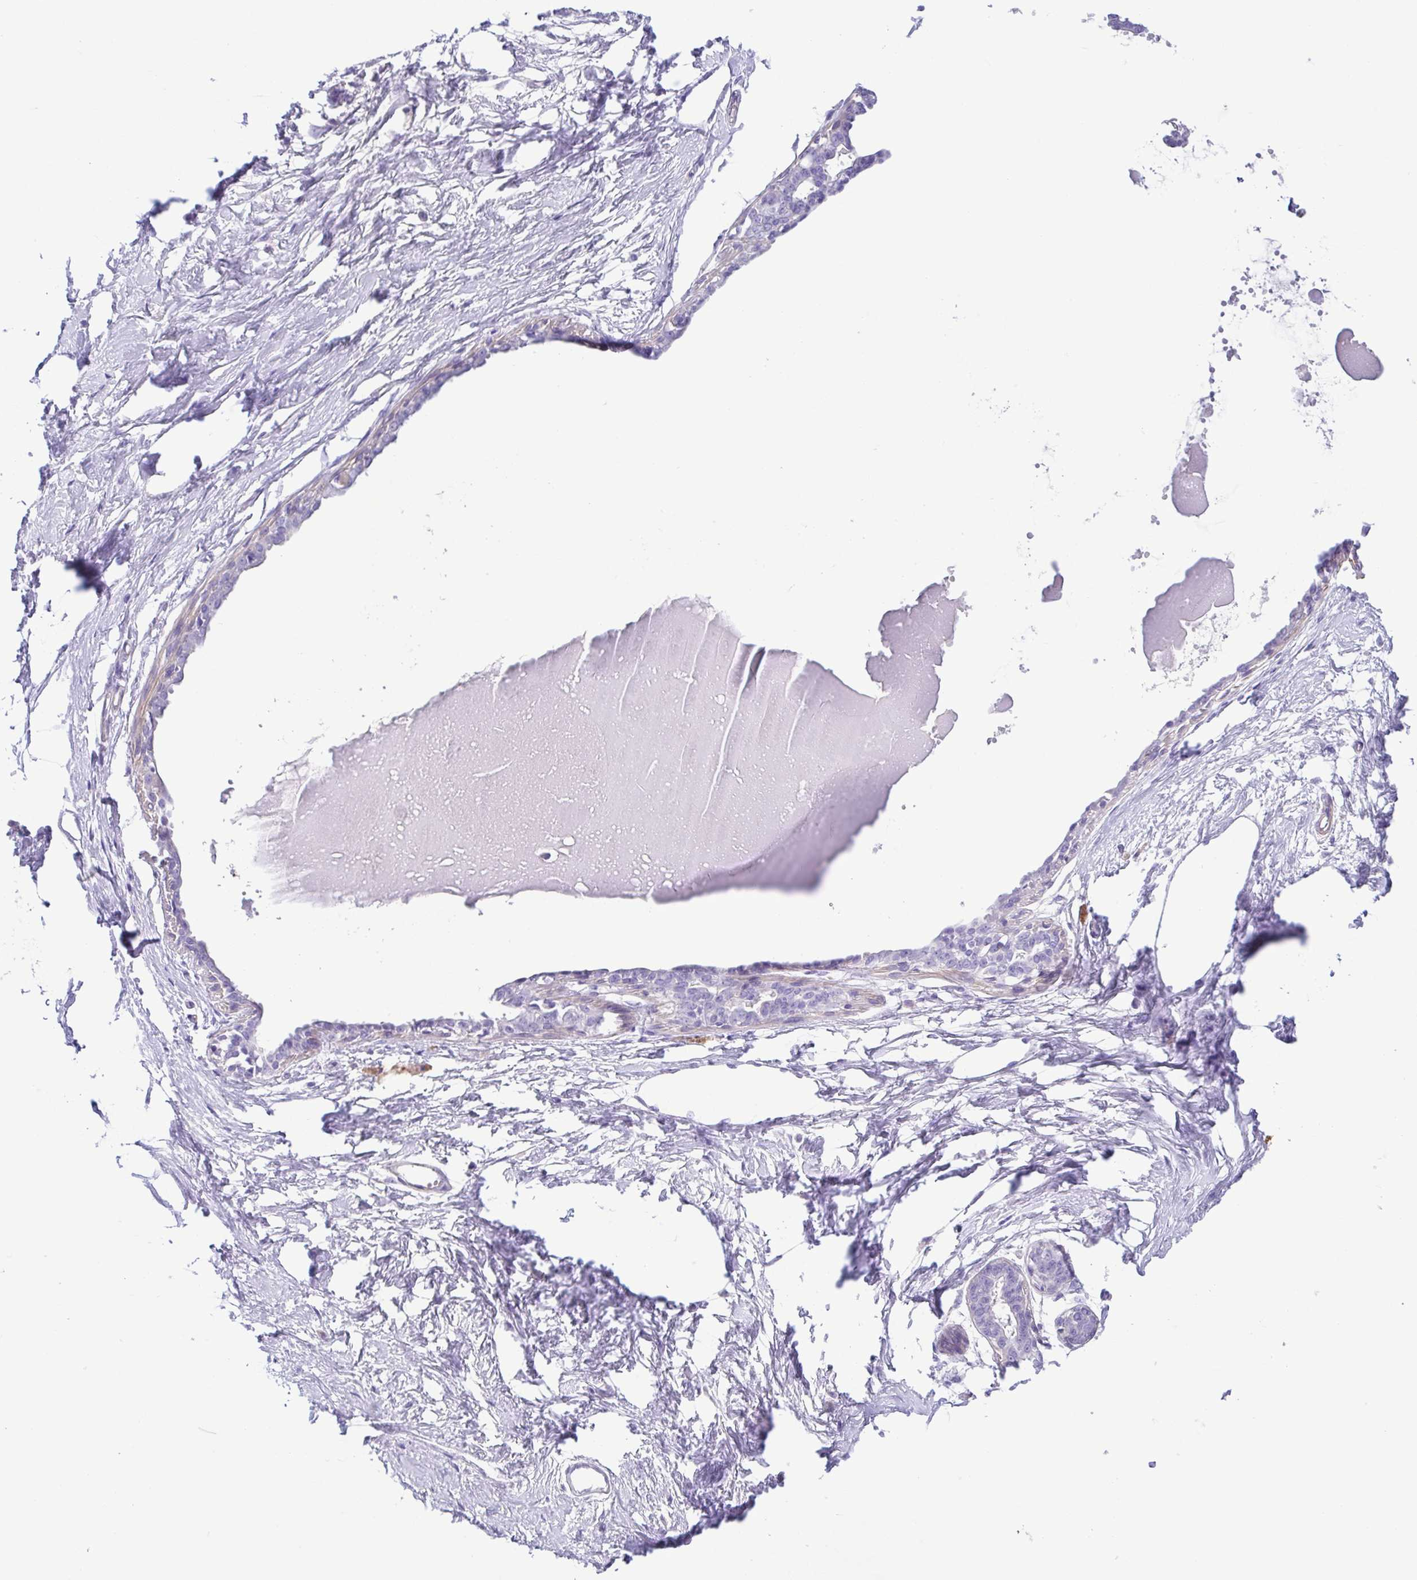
{"staining": {"intensity": "negative", "quantity": "none", "location": "none"}, "tissue": "breast", "cell_type": "Adipocytes", "image_type": "normal", "snomed": [{"axis": "morphology", "description": "Normal tissue, NOS"}, {"axis": "topography", "description": "Breast"}], "caption": "Immunohistochemistry (IHC) of normal breast demonstrates no expression in adipocytes. (Stains: DAB immunohistochemistry (IHC) with hematoxylin counter stain, Microscopy: brightfield microscopy at high magnification).", "gene": "CYP11B1", "patient": {"sex": "female", "age": 45}}